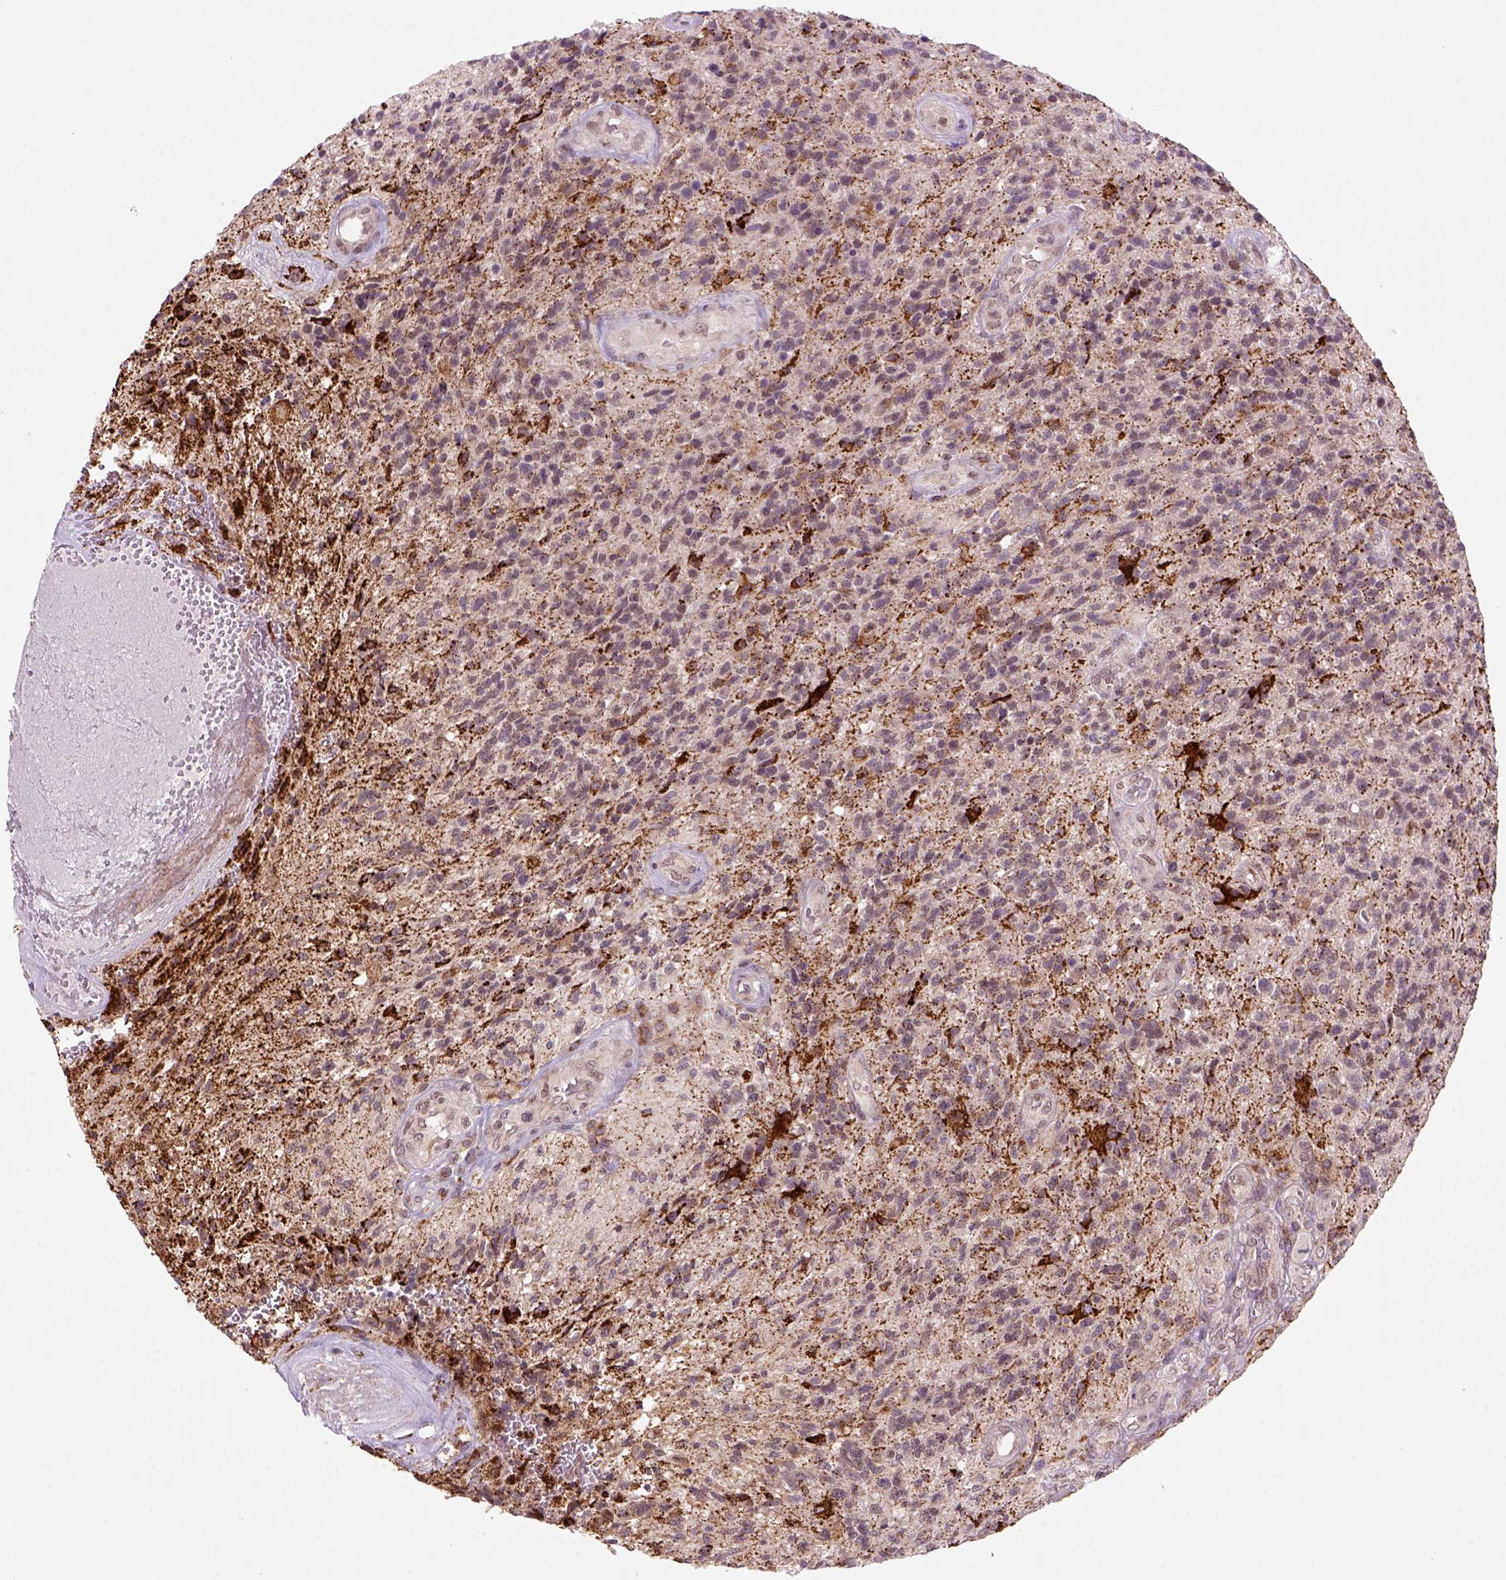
{"staining": {"intensity": "strong", "quantity": "<25%", "location": "cytoplasmic/membranous"}, "tissue": "glioma", "cell_type": "Tumor cells", "image_type": "cancer", "snomed": [{"axis": "morphology", "description": "Glioma, malignant, High grade"}, {"axis": "topography", "description": "Brain"}], "caption": "Protein positivity by IHC shows strong cytoplasmic/membranous staining in about <25% of tumor cells in malignant glioma (high-grade).", "gene": "FZD7", "patient": {"sex": "male", "age": 56}}